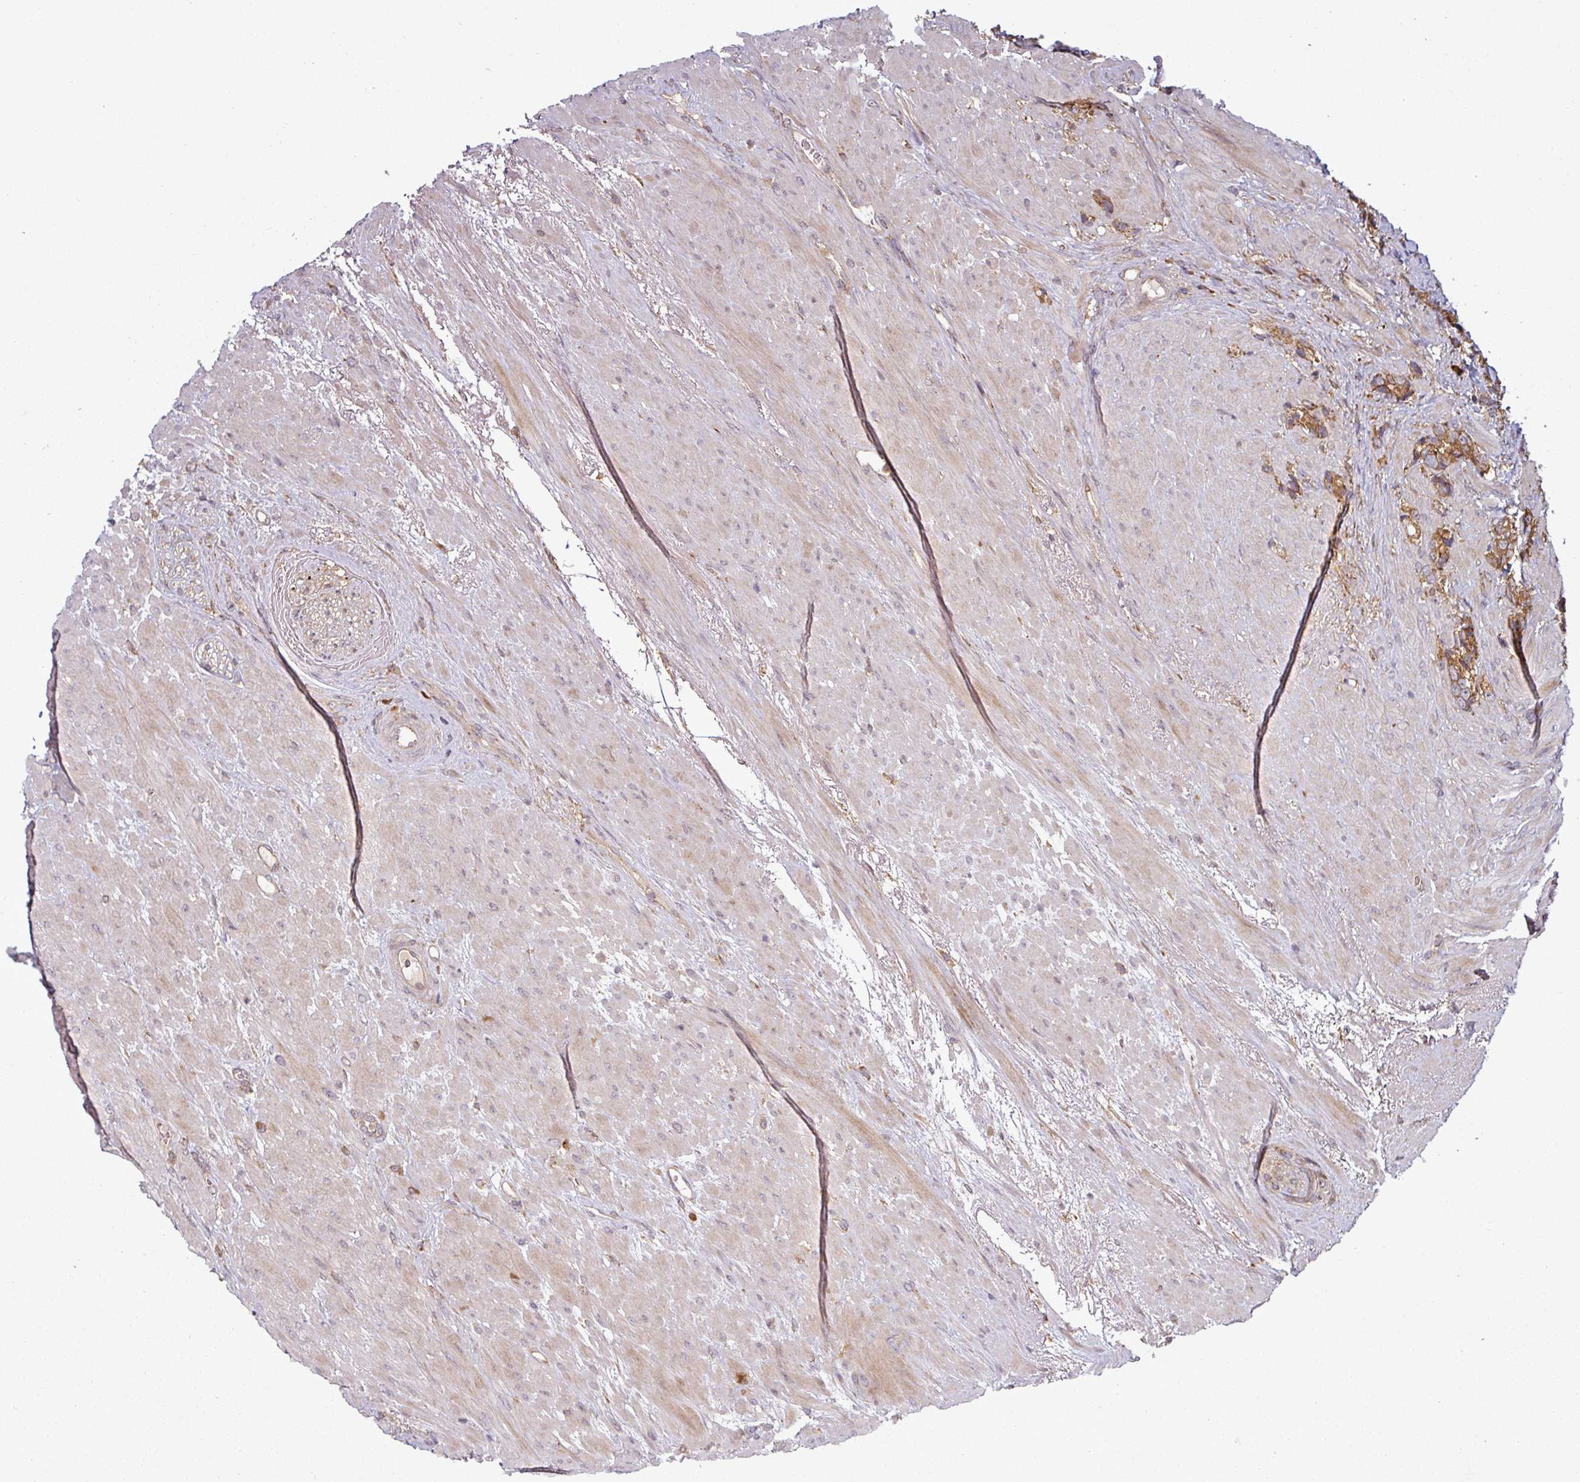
{"staining": {"intensity": "moderate", "quantity": ">75%", "location": "cytoplasmic/membranous"}, "tissue": "prostate cancer", "cell_type": "Tumor cells", "image_type": "cancer", "snomed": [{"axis": "morphology", "description": "Adenocarcinoma, High grade"}, {"axis": "topography", "description": "Prostate"}], "caption": "An IHC photomicrograph of tumor tissue is shown. Protein staining in brown shows moderate cytoplasmic/membranous positivity in prostate high-grade adenocarcinoma within tumor cells. The staining was performed using DAB (3,3'-diaminobenzidine), with brown indicating positive protein expression. Nuclei are stained blue with hematoxylin.", "gene": "RAB5A", "patient": {"sex": "male", "age": 74}}